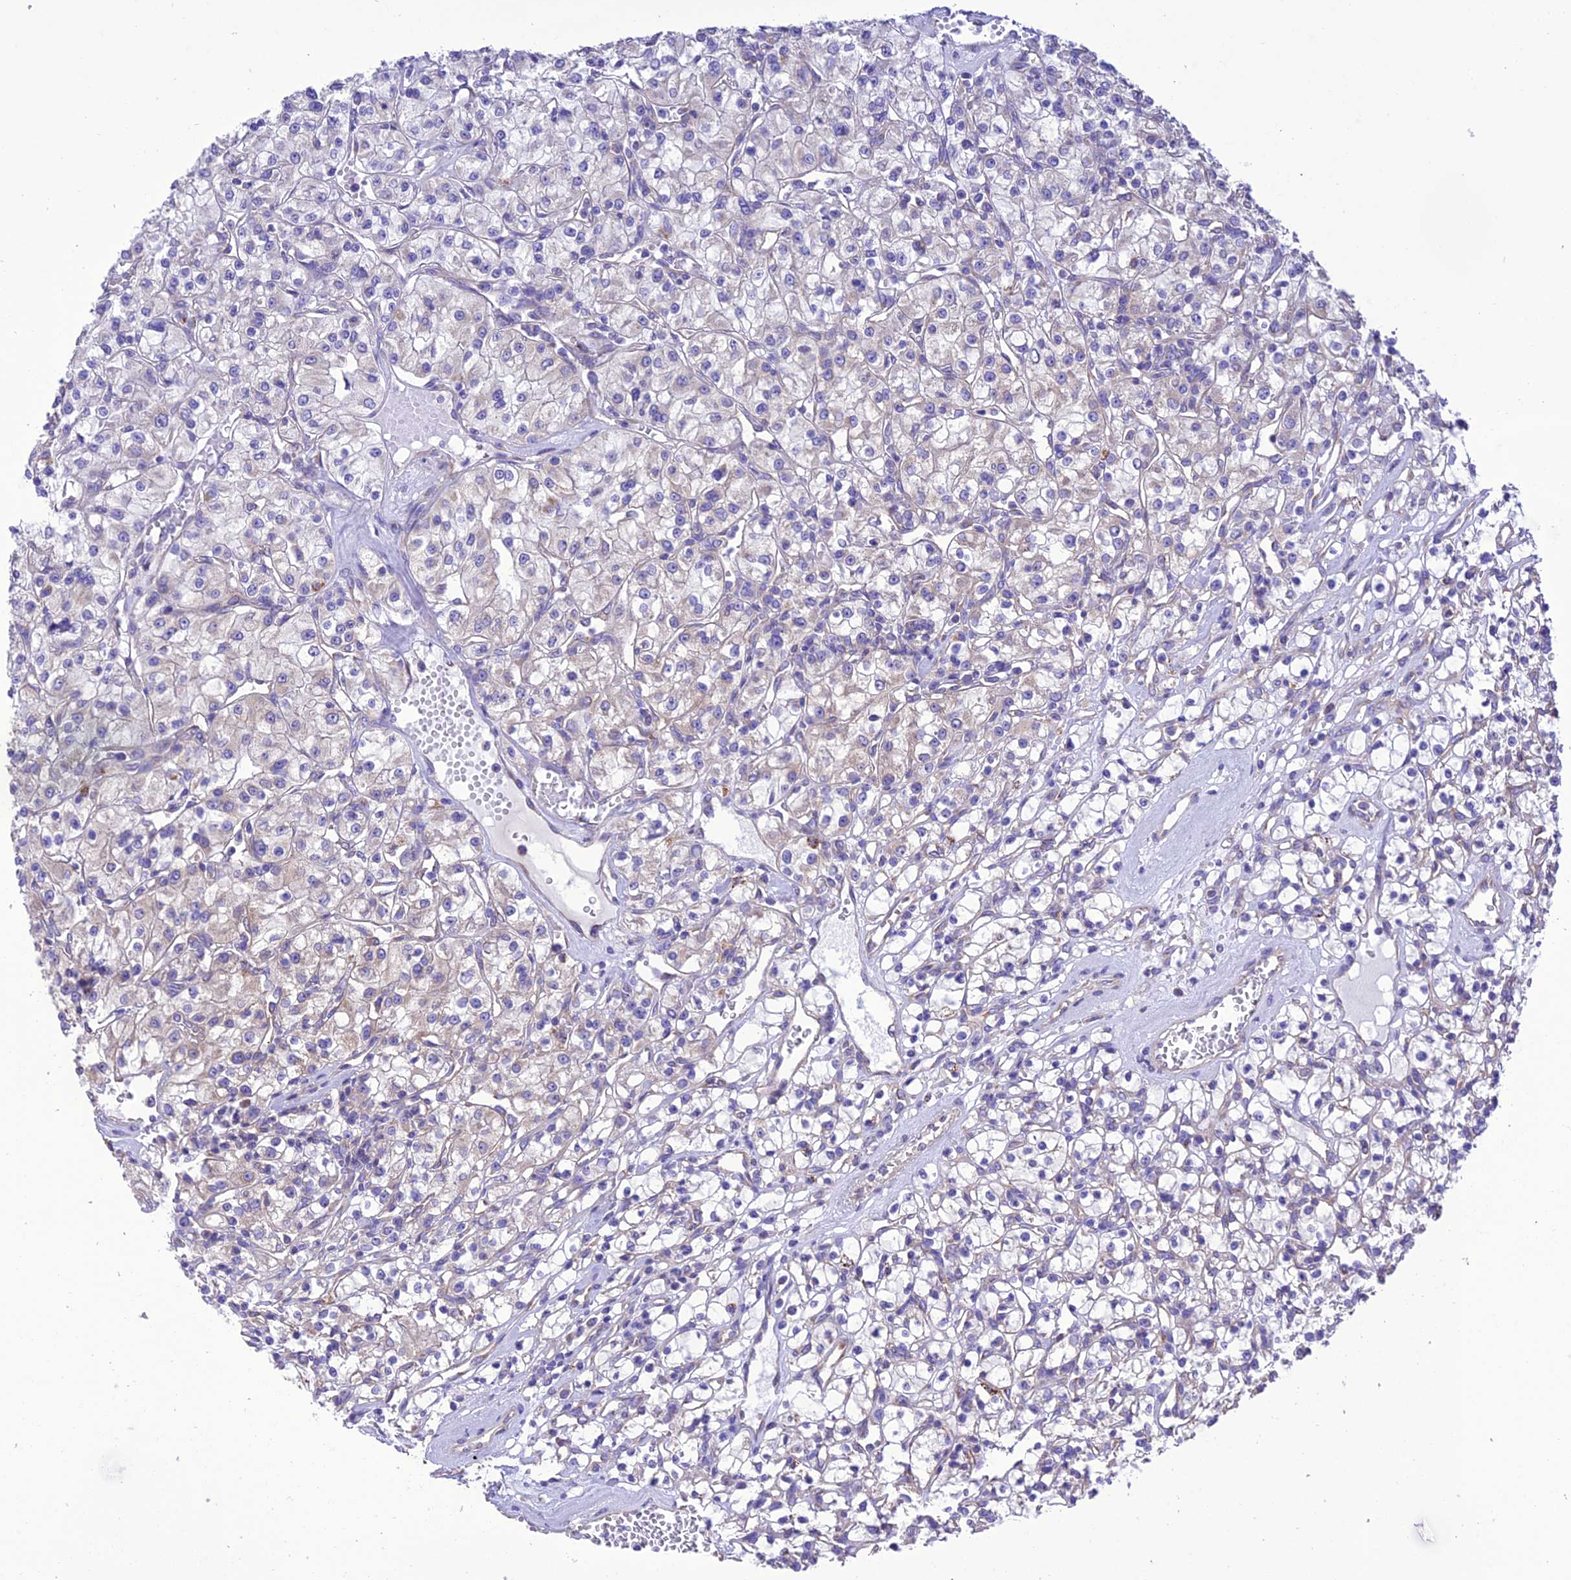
{"staining": {"intensity": "negative", "quantity": "none", "location": "none"}, "tissue": "renal cancer", "cell_type": "Tumor cells", "image_type": "cancer", "snomed": [{"axis": "morphology", "description": "Adenocarcinoma, NOS"}, {"axis": "topography", "description": "Kidney"}], "caption": "Human adenocarcinoma (renal) stained for a protein using immunohistochemistry (IHC) displays no expression in tumor cells.", "gene": "MAP3K12", "patient": {"sex": "female", "age": 59}}